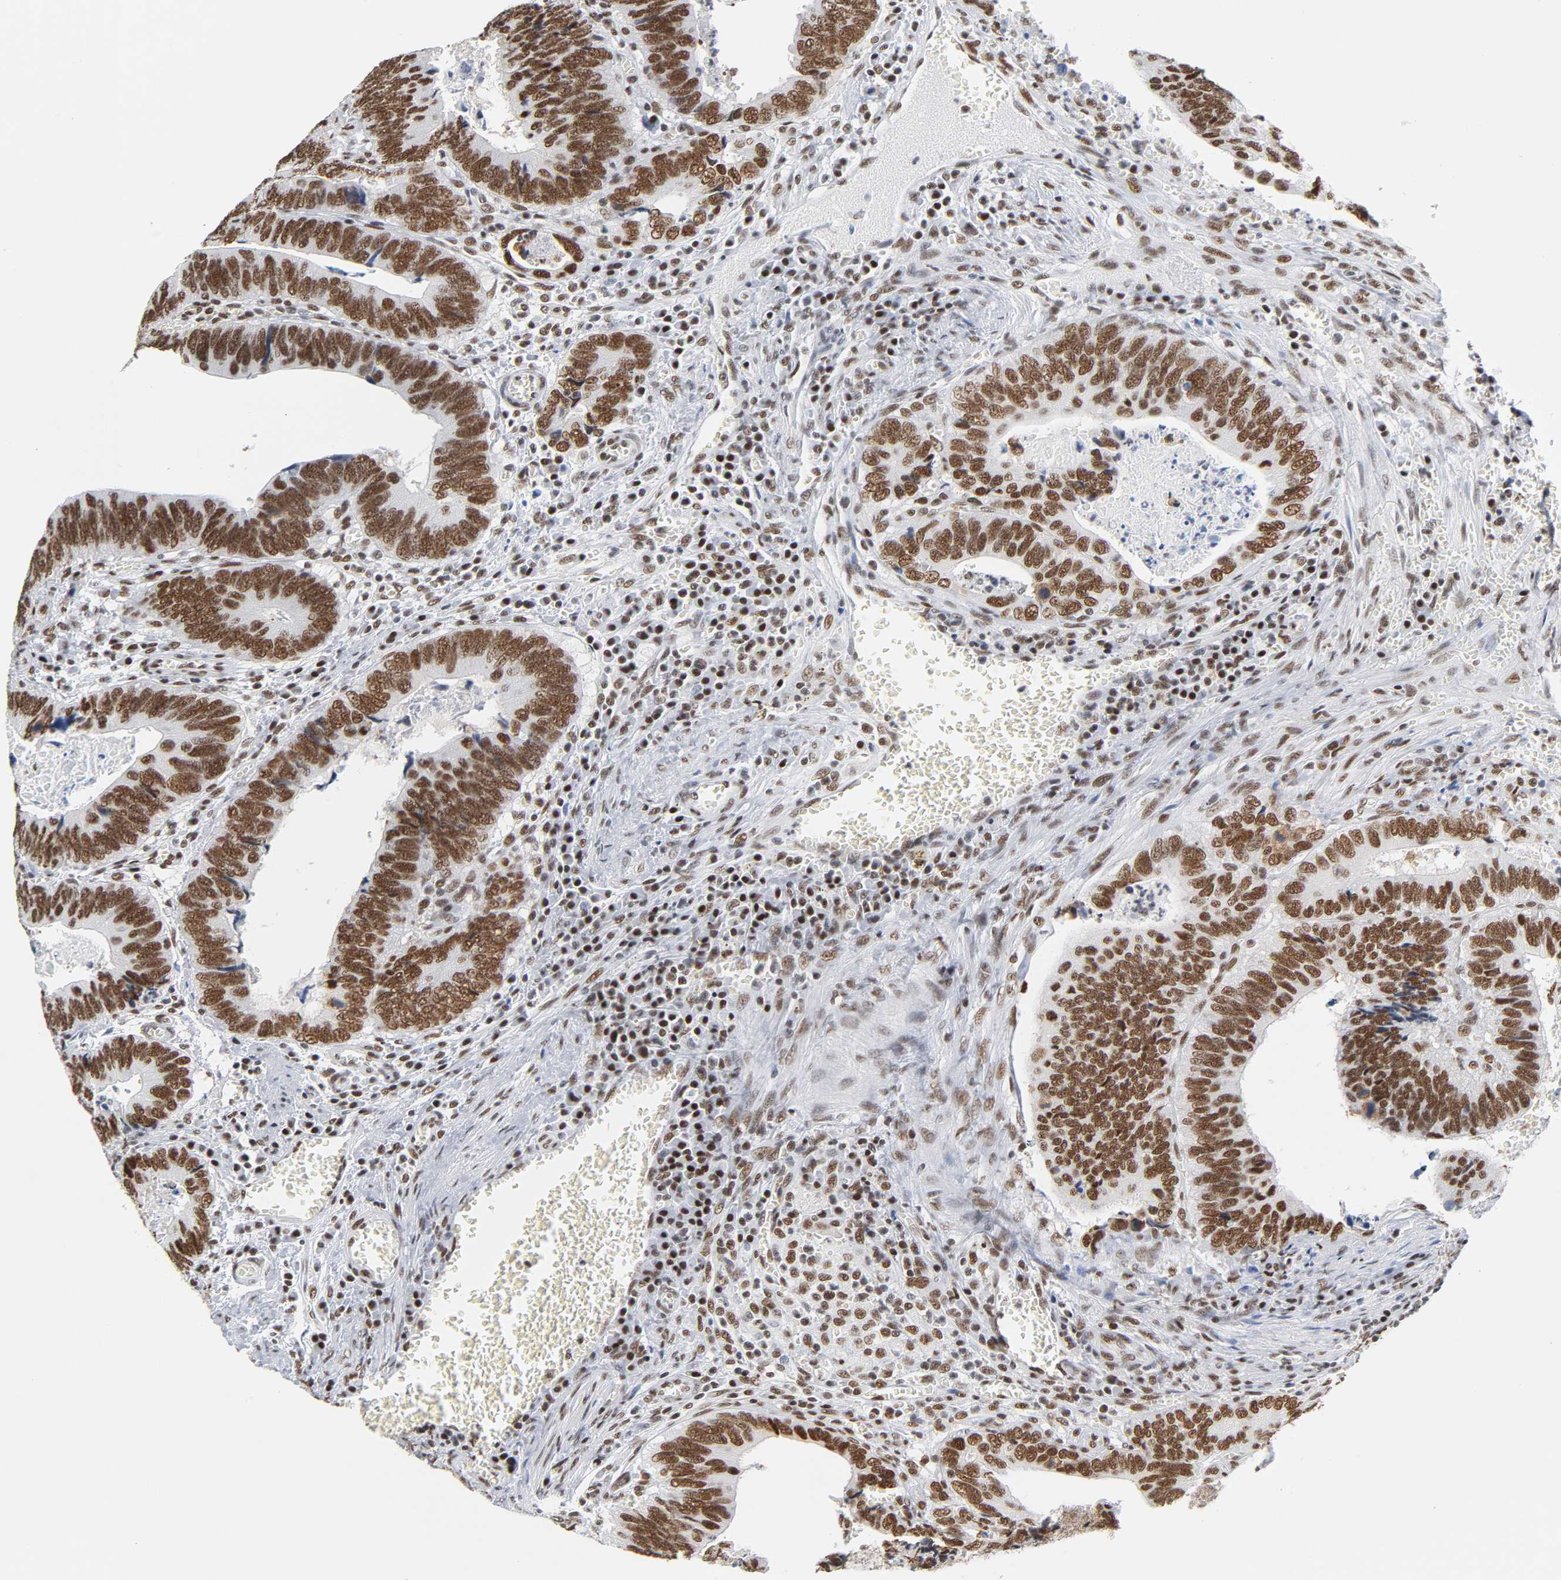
{"staining": {"intensity": "moderate", "quantity": ">75%", "location": "nuclear"}, "tissue": "colorectal cancer", "cell_type": "Tumor cells", "image_type": "cancer", "snomed": [{"axis": "morphology", "description": "Adenocarcinoma, NOS"}, {"axis": "topography", "description": "Colon"}], "caption": "High-power microscopy captured an immunohistochemistry image of colorectal cancer (adenocarcinoma), revealing moderate nuclear expression in about >75% of tumor cells.", "gene": "CSTF2", "patient": {"sex": "male", "age": 72}}